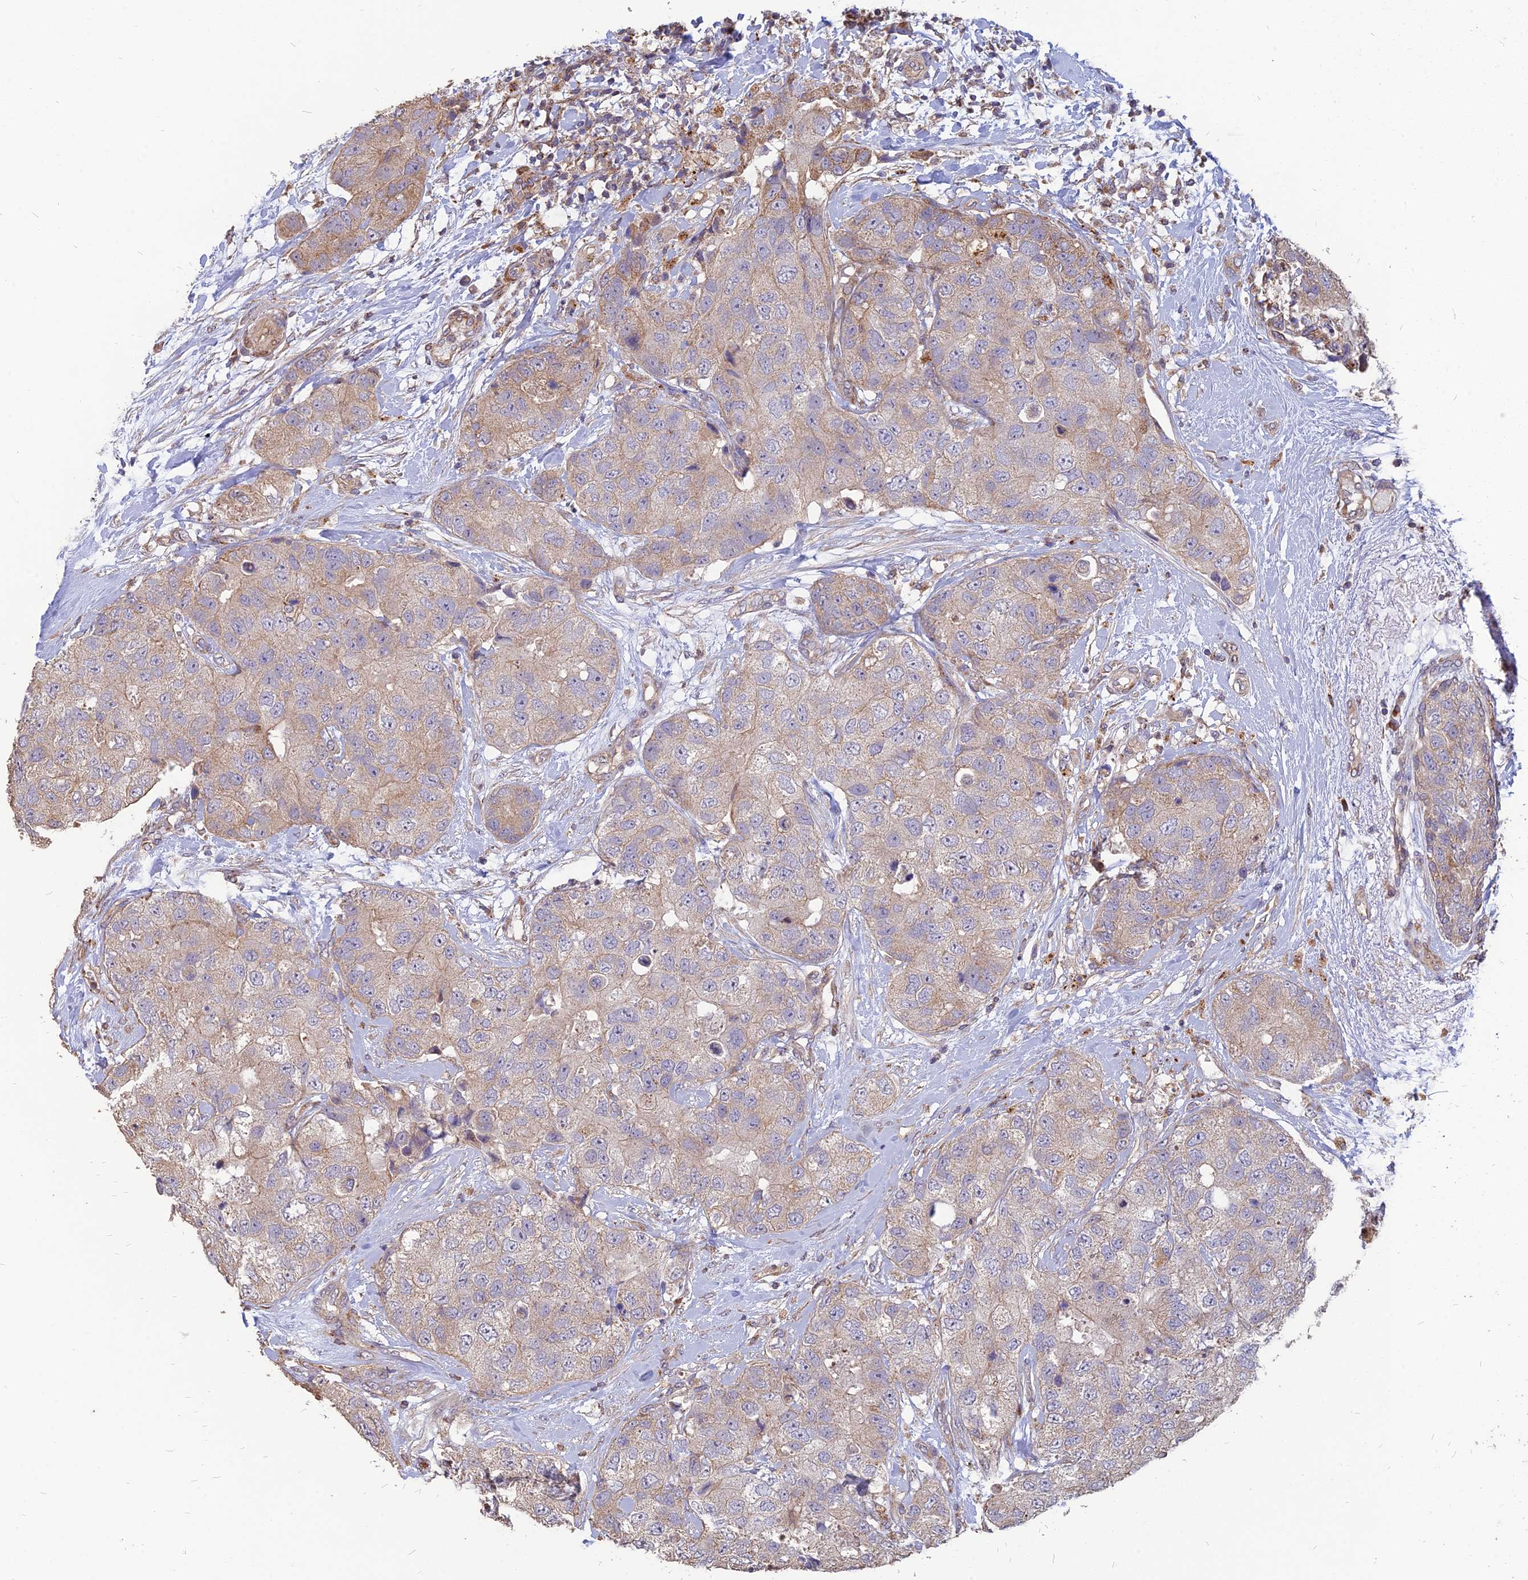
{"staining": {"intensity": "weak", "quantity": "<25%", "location": "cytoplasmic/membranous"}, "tissue": "breast cancer", "cell_type": "Tumor cells", "image_type": "cancer", "snomed": [{"axis": "morphology", "description": "Duct carcinoma"}, {"axis": "topography", "description": "Breast"}], "caption": "DAB immunohistochemical staining of human breast infiltrating ductal carcinoma demonstrates no significant positivity in tumor cells. (DAB (3,3'-diaminobenzidine) IHC, high magnification).", "gene": "ST3GAL6", "patient": {"sex": "female", "age": 62}}